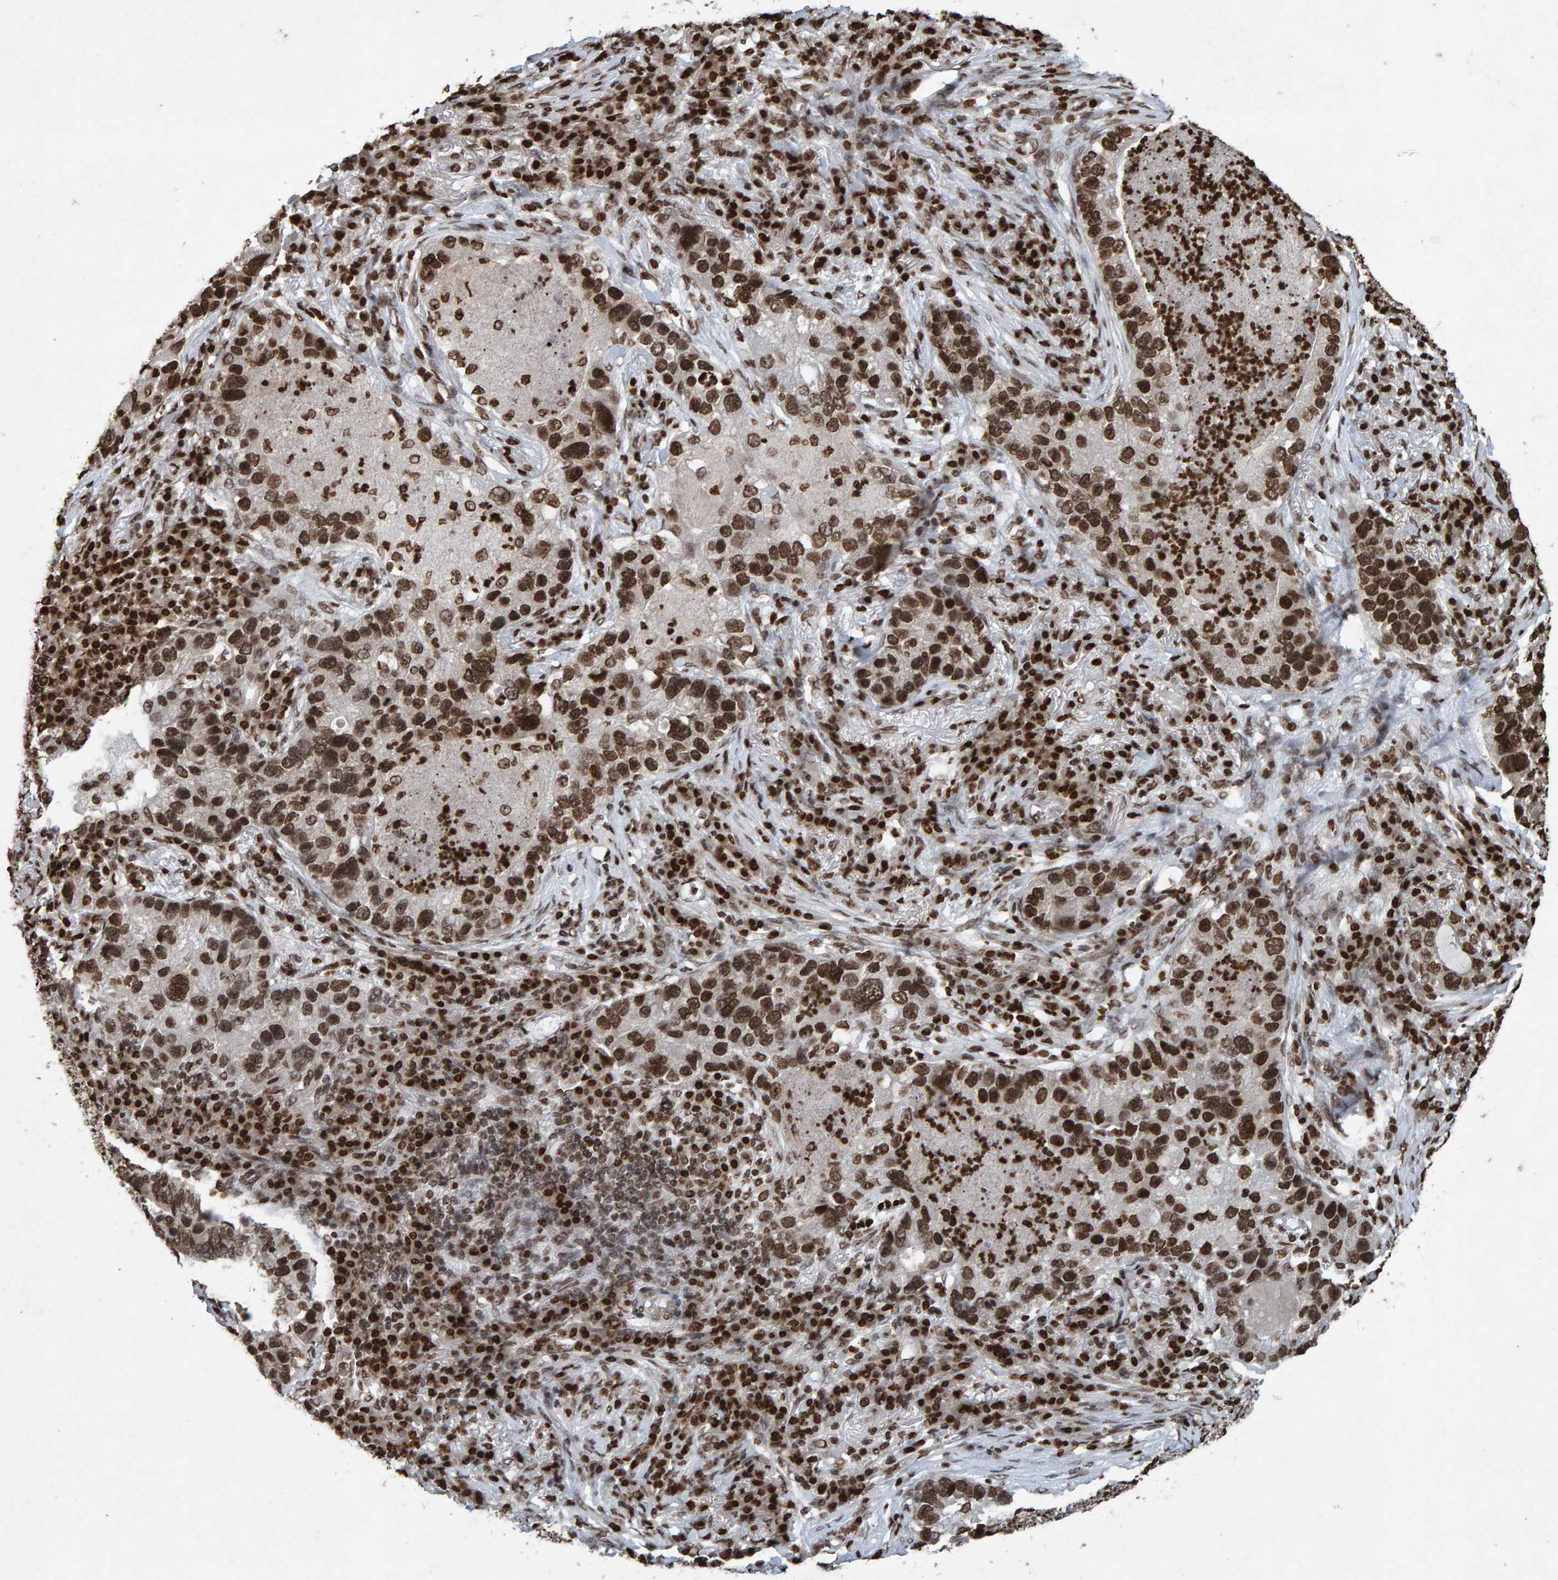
{"staining": {"intensity": "strong", "quantity": ">75%", "location": "nuclear"}, "tissue": "lung cancer", "cell_type": "Tumor cells", "image_type": "cancer", "snomed": [{"axis": "morphology", "description": "Normal tissue, NOS"}, {"axis": "morphology", "description": "Adenocarcinoma, NOS"}, {"axis": "topography", "description": "Bronchus"}, {"axis": "topography", "description": "Lung"}], "caption": "The micrograph exhibits a brown stain indicating the presence of a protein in the nuclear of tumor cells in lung cancer (adenocarcinoma).", "gene": "H2AZ1", "patient": {"sex": "male", "age": 54}}